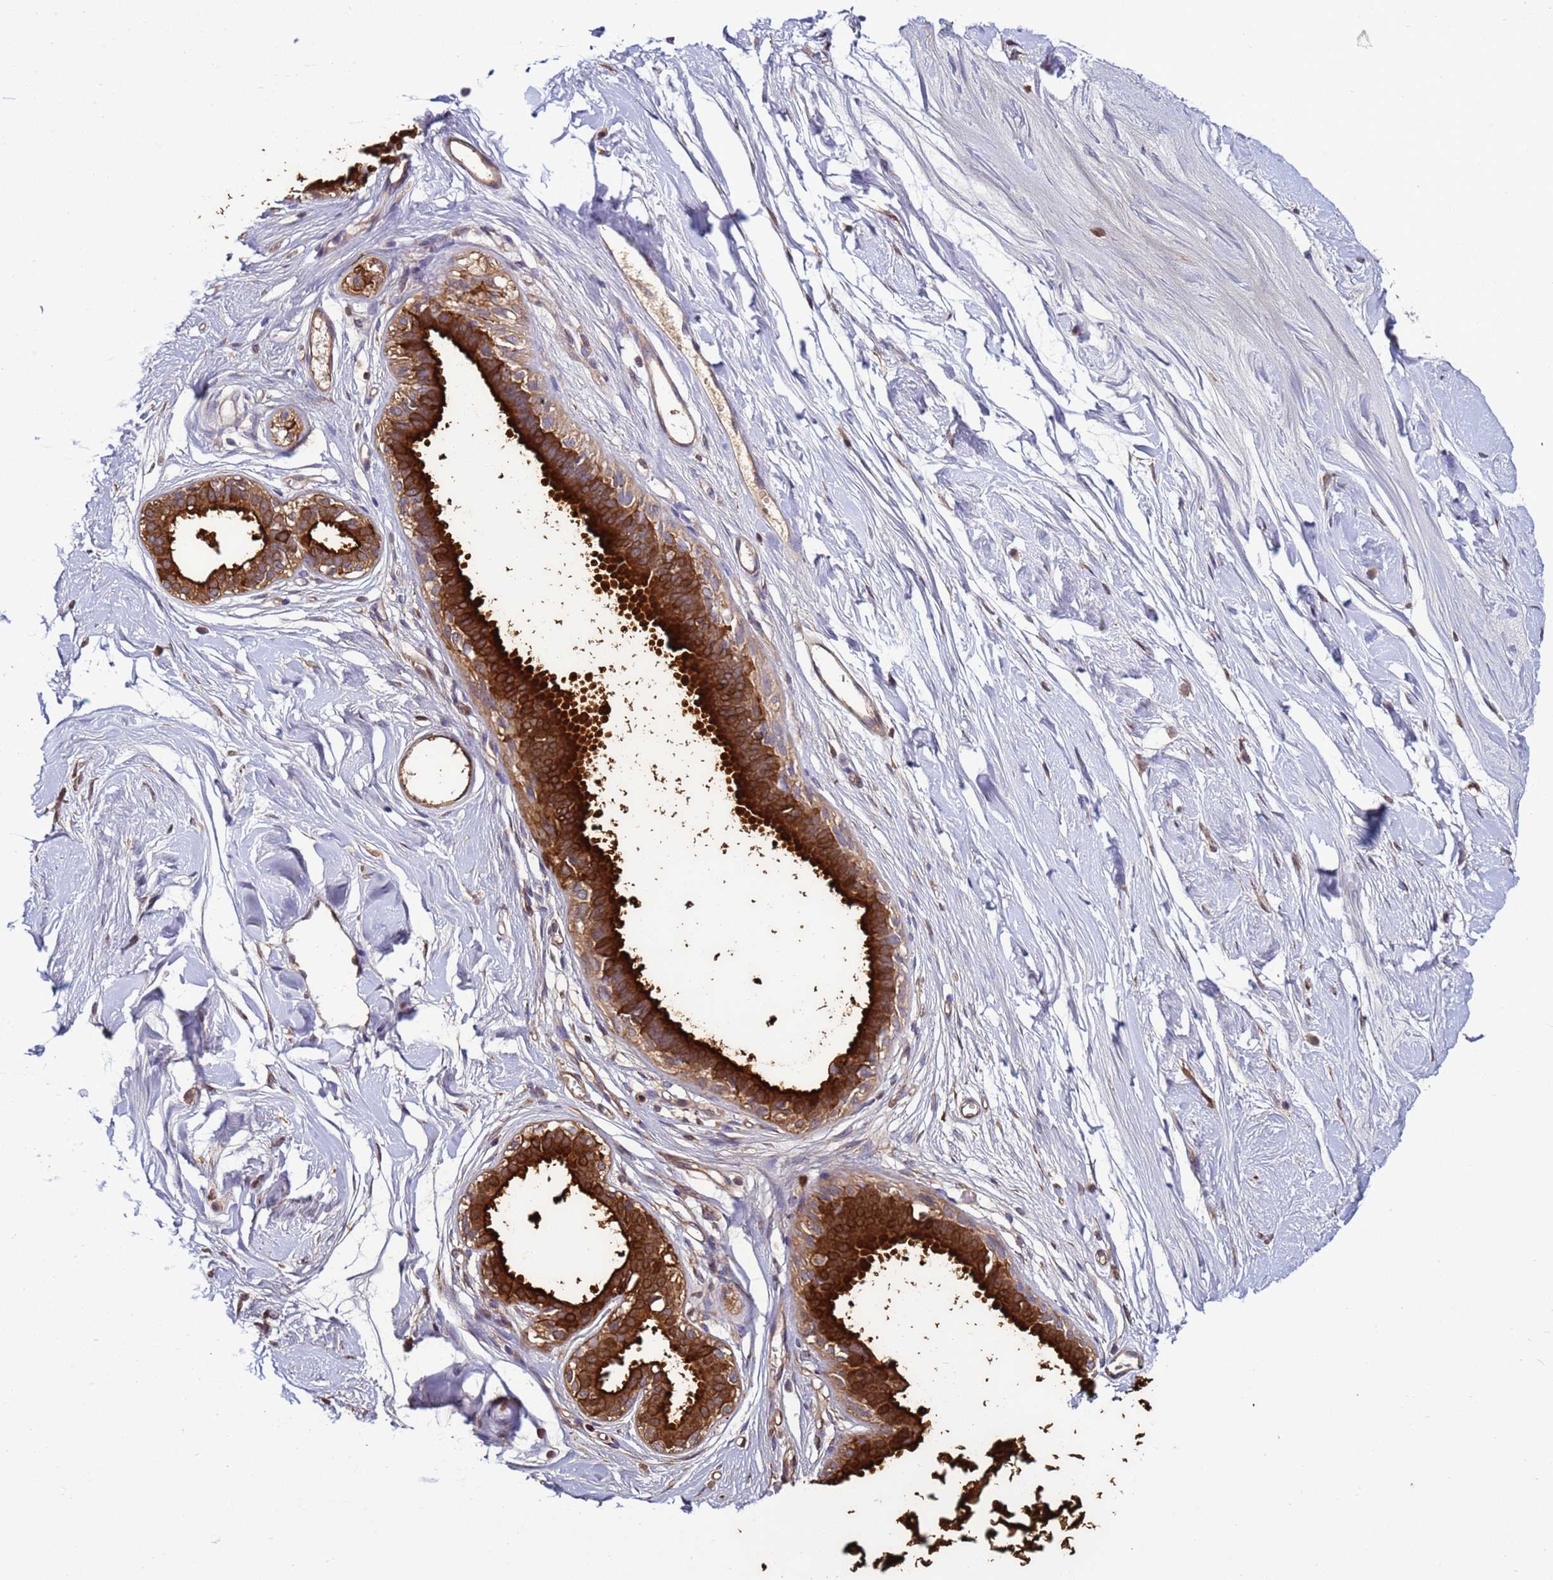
{"staining": {"intensity": "negative", "quantity": "none", "location": "none"}, "tissue": "breast", "cell_type": "Adipocytes", "image_type": "normal", "snomed": [{"axis": "morphology", "description": "Normal tissue, NOS"}, {"axis": "topography", "description": "Breast"}], "caption": "Immunohistochemistry micrograph of unremarkable breast: human breast stained with DAB reveals no significant protein expression in adipocytes.", "gene": "NAT1", "patient": {"sex": "female", "age": 45}}